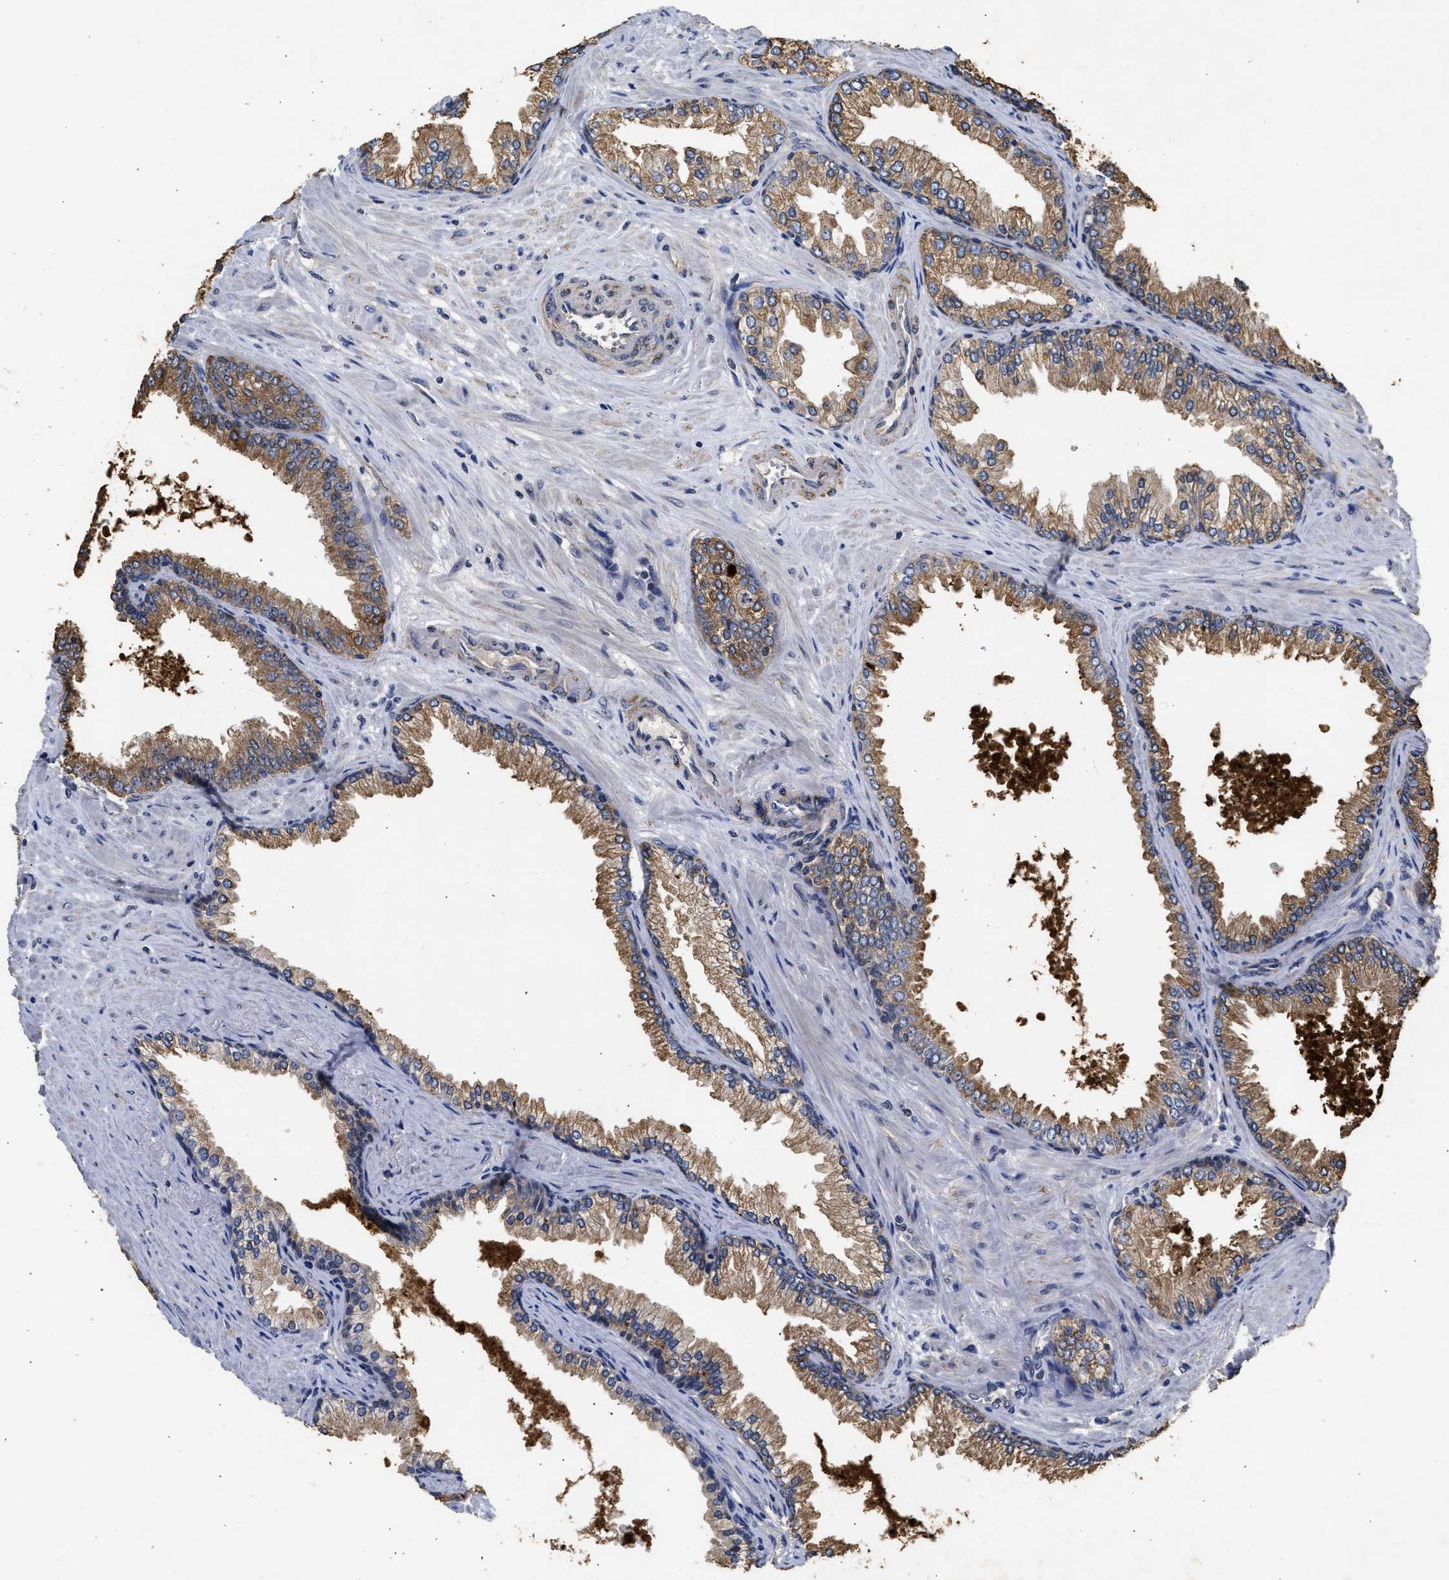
{"staining": {"intensity": "moderate", "quantity": ">75%", "location": "cytoplasmic/membranous"}, "tissue": "prostate cancer", "cell_type": "Tumor cells", "image_type": "cancer", "snomed": [{"axis": "morphology", "description": "Adenocarcinoma, High grade"}, {"axis": "topography", "description": "Prostate"}], "caption": "Immunohistochemical staining of human prostate high-grade adenocarcinoma shows medium levels of moderate cytoplasmic/membranous expression in about >75% of tumor cells.", "gene": "ENSG00000142539", "patient": {"sex": "male", "age": 71}}